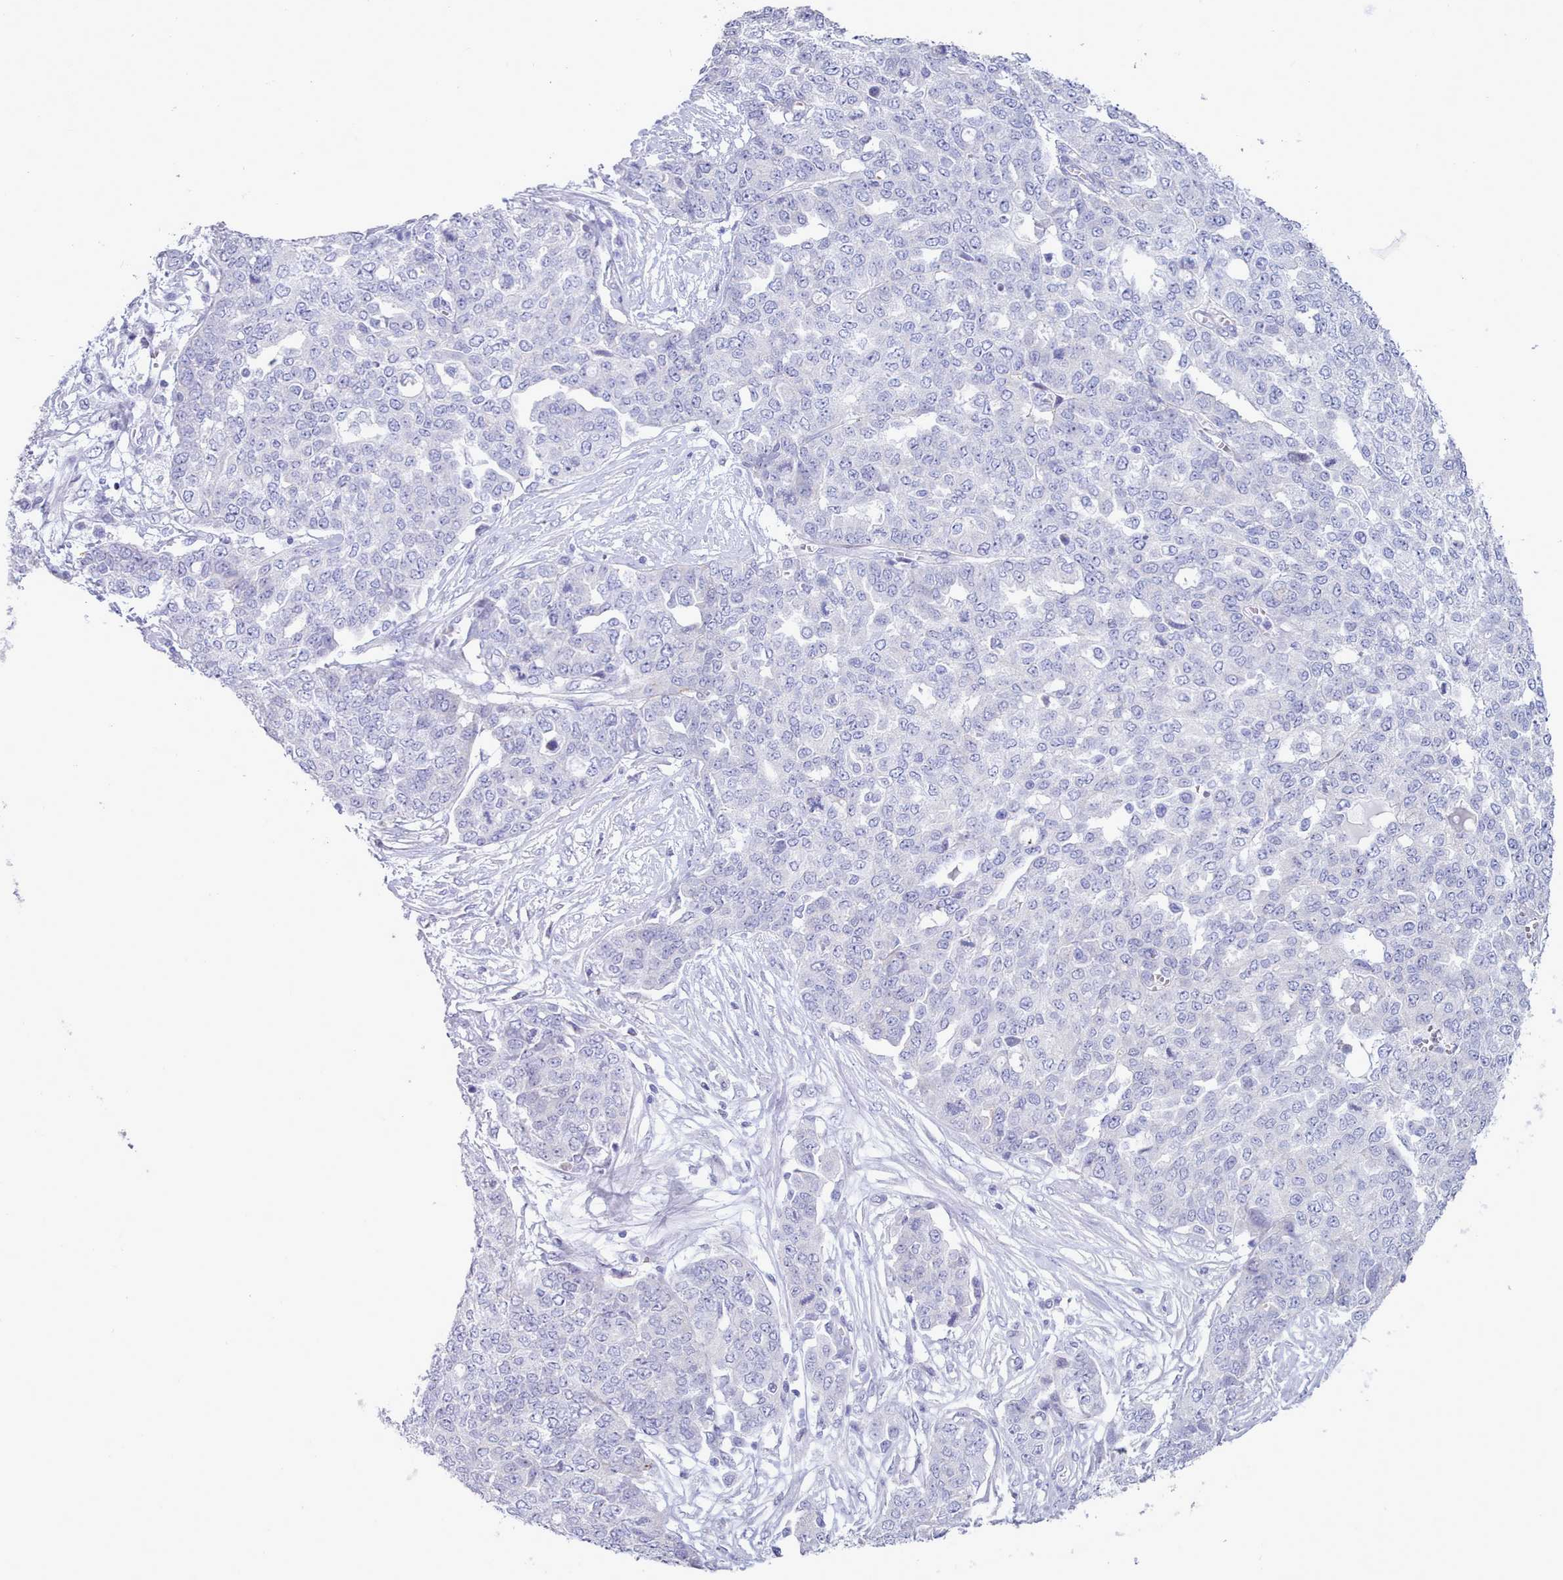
{"staining": {"intensity": "negative", "quantity": "none", "location": "none"}, "tissue": "ovarian cancer", "cell_type": "Tumor cells", "image_type": "cancer", "snomed": [{"axis": "morphology", "description": "Cystadenocarcinoma, serous, NOS"}, {"axis": "topography", "description": "Soft tissue"}, {"axis": "topography", "description": "Ovary"}], "caption": "Immunohistochemistry histopathology image of neoplastic tissue: human serous cystadenocarcinoma (ovarian) stained with DAB reveals no significant protein positivity in tumor cells.", "gene": "TMEM253", "patient": {"sex": "female", "age": 57}}